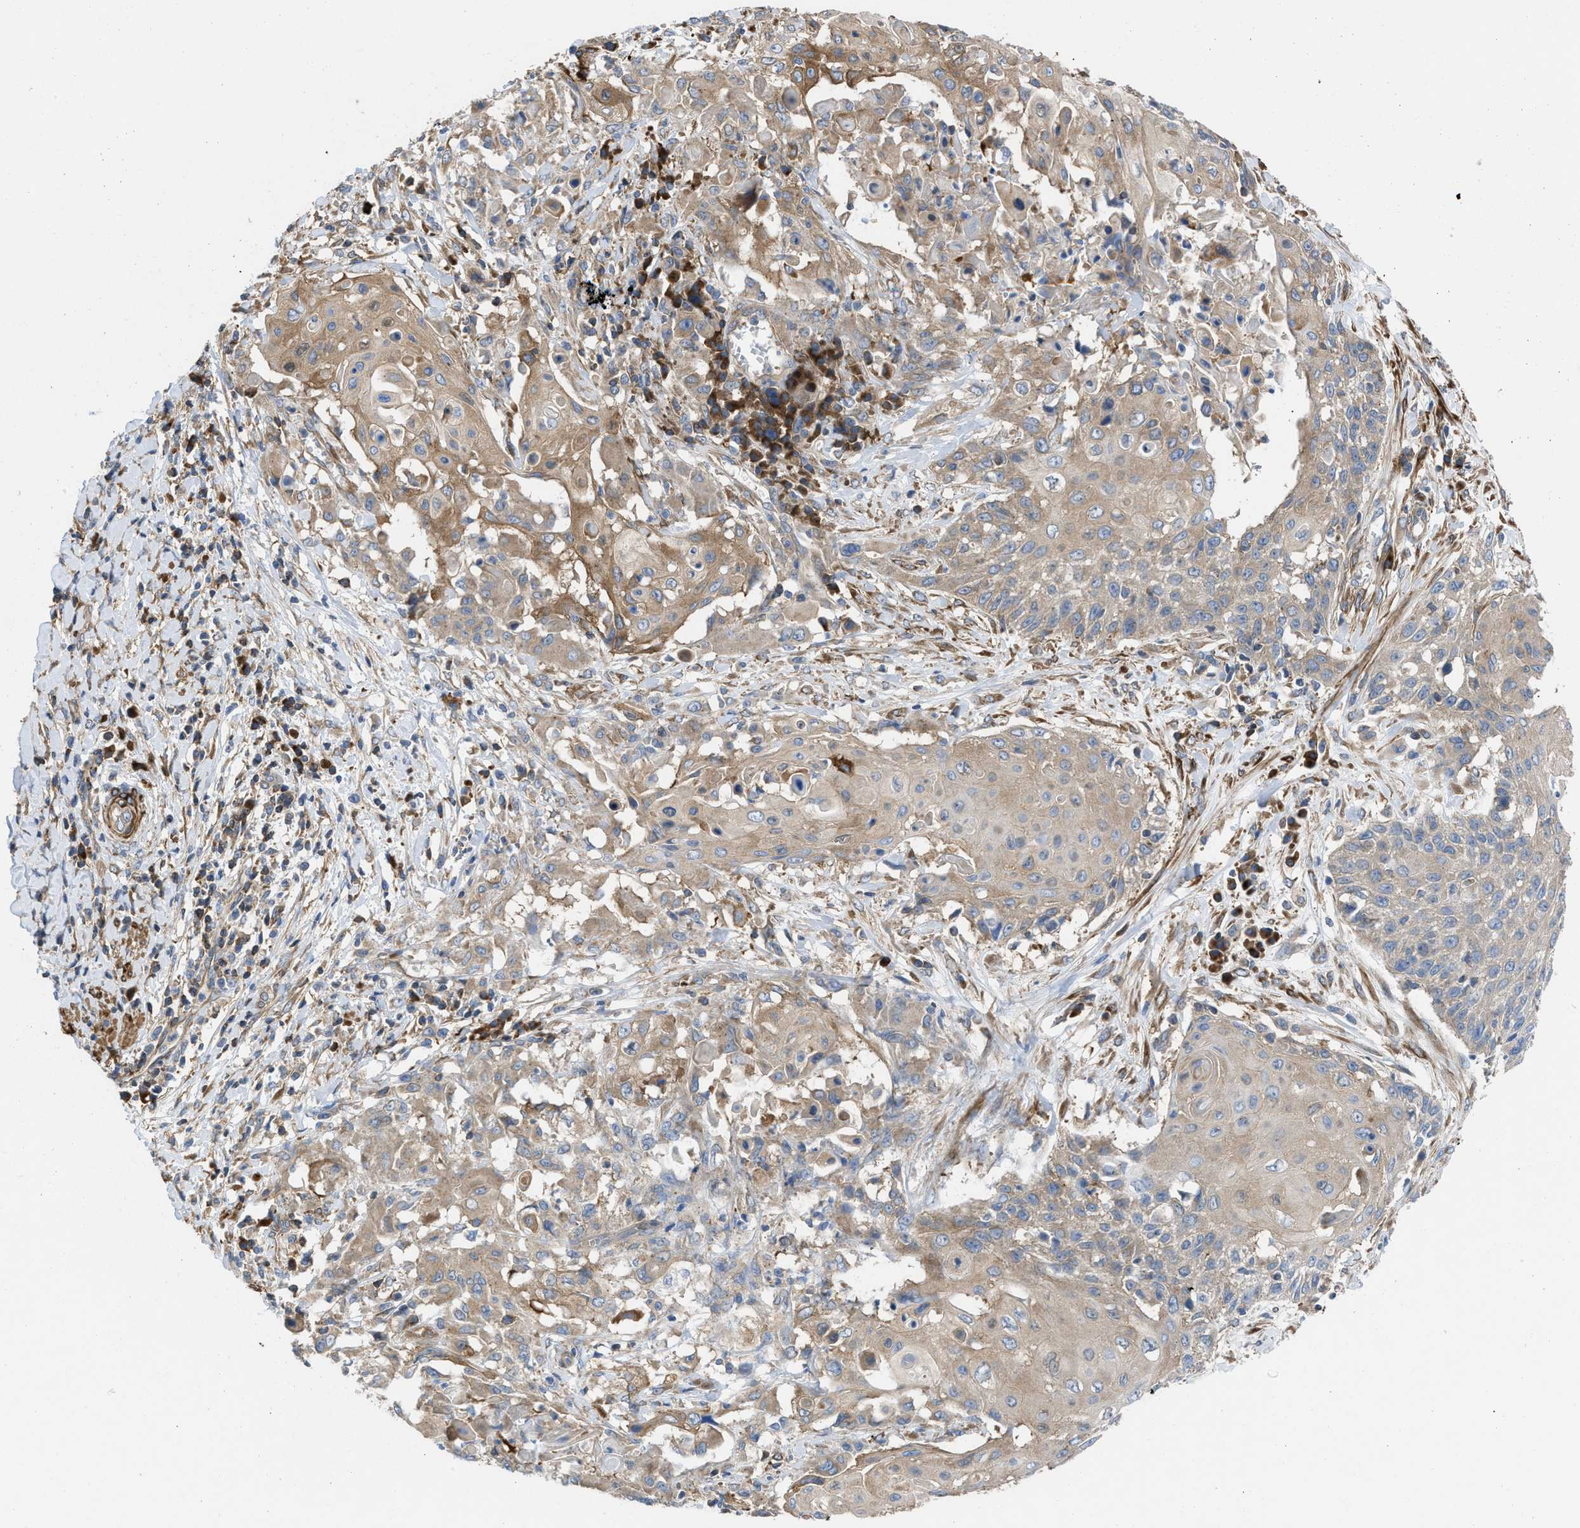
{"staining": {"intensity": "moderate", "quantity": ">75%", "location": "cytoplasmic/membranous"}, "tissue": "cervical cancer", "cell_type": "Tumor cells", "image_type": "cancer", "snomed": [{"axis": "morphology", "description": "Squamous cell carcinoma, NOS"}, {"axis": "topography", "description": "Cervix"}], "caption": "A high-resolution photomicrograph shows immunohistochemistry staining of cervical cancer (squamous cell carcinoma), which exhibits moderate cytoplasmic/membranous positivity in approximately >75% of tumor cells.", "gene": "CHKB", "patient": {"sex": "female", "age": 39}}